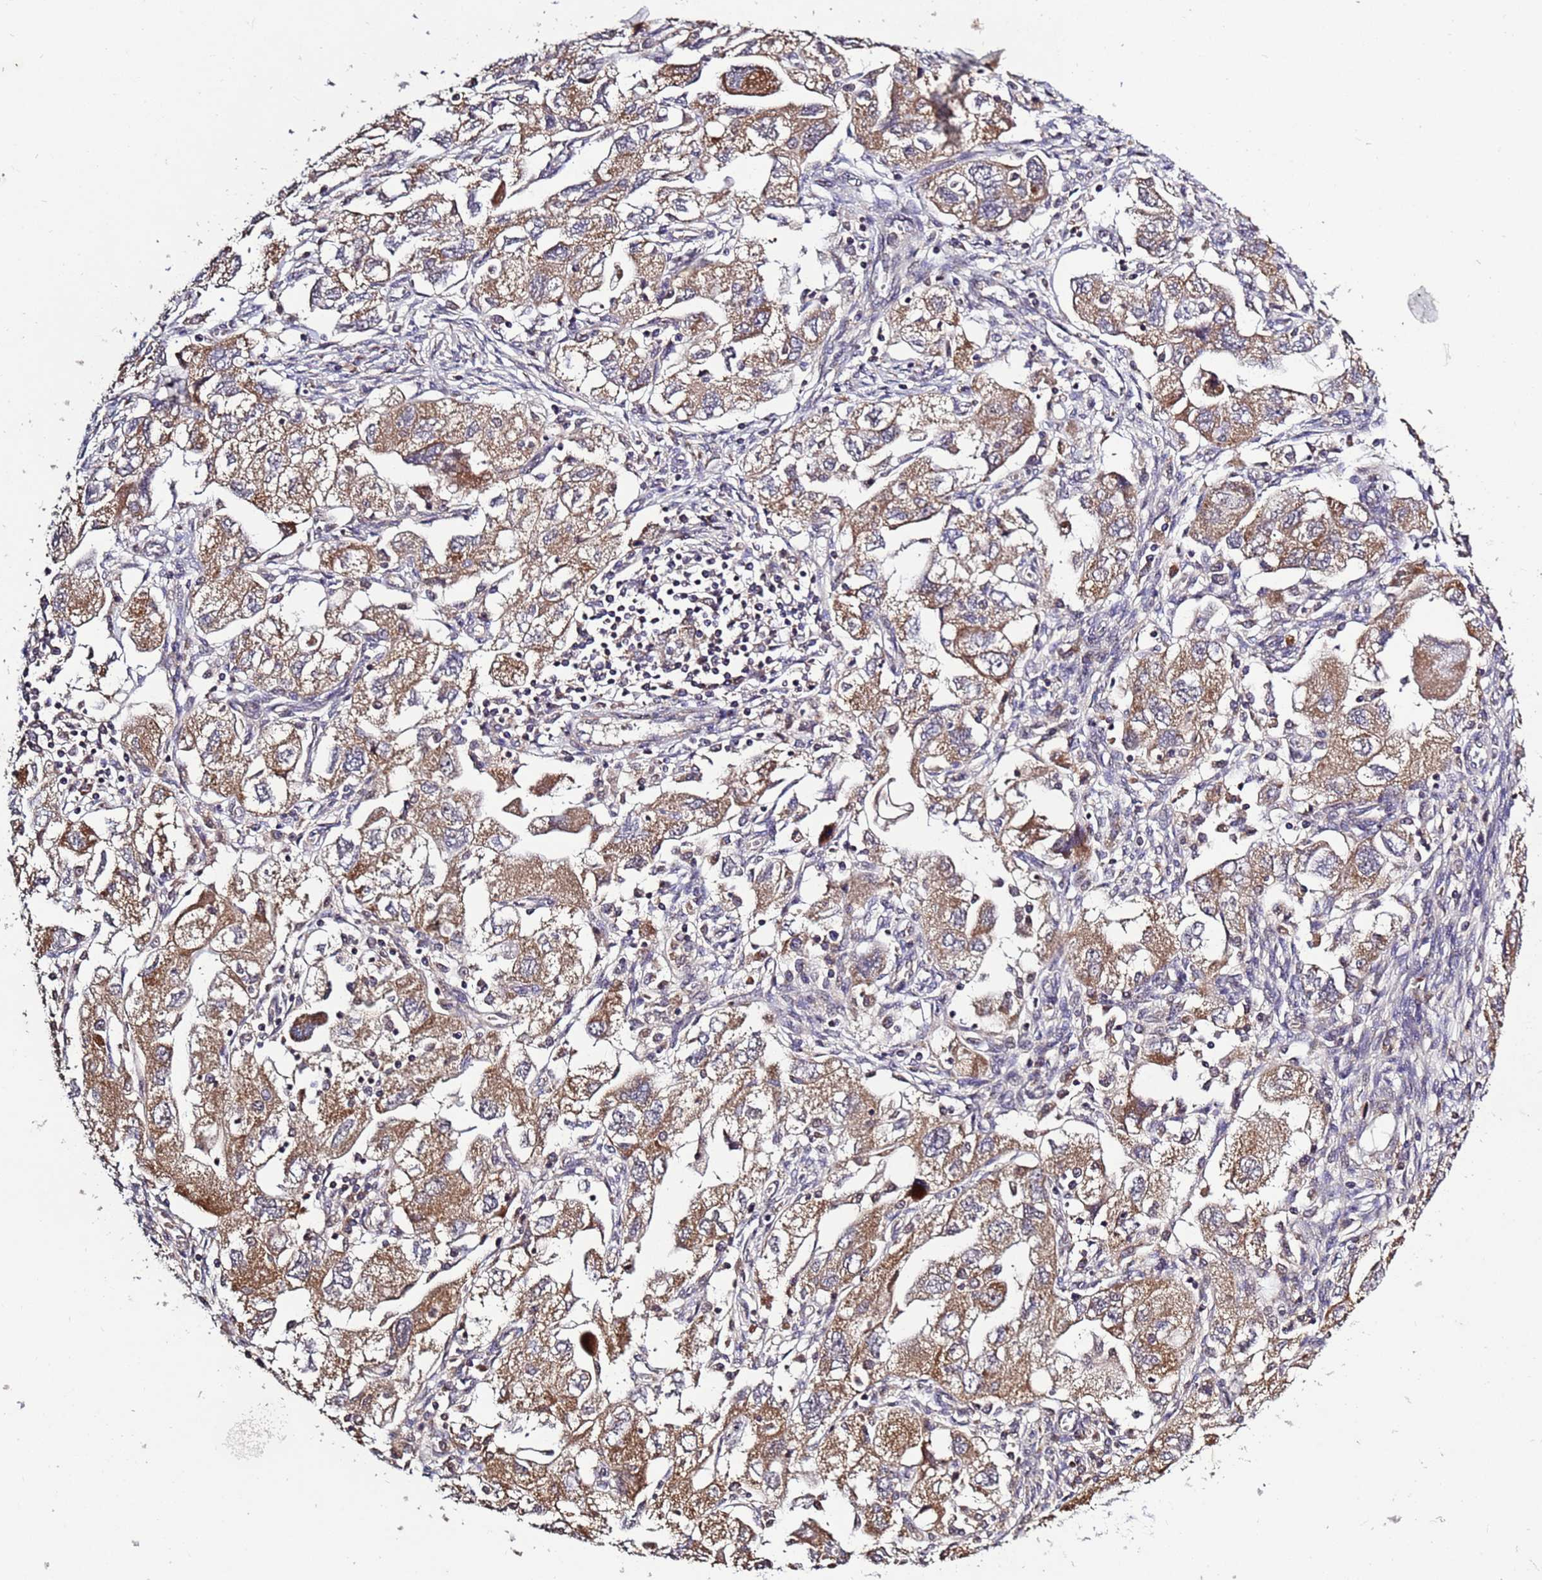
{"staining": {"intensity": "moderate", "quantity": ">75%", "location": "cytoplasmic/membranous"}, "tissue": "ovarian cancer", "cell_type": "Tumor cells", "image_type": "cancer", "snomed": [{"axis": "morphology", "description": "Carcinoma, NOS"}, {"axis": "morphology", "description": "Cystadenocarcinoma, serous, NOS"}, {"axis": "topography", "description": "Ovary"}], "caption": "Tumor cells show moderate cytoplasmic/membranous positivity in approximately >75% of cells in ovarian carcinoma.", "gene": "P2RX7", "patient": {"sex": "female", "age": 69}}